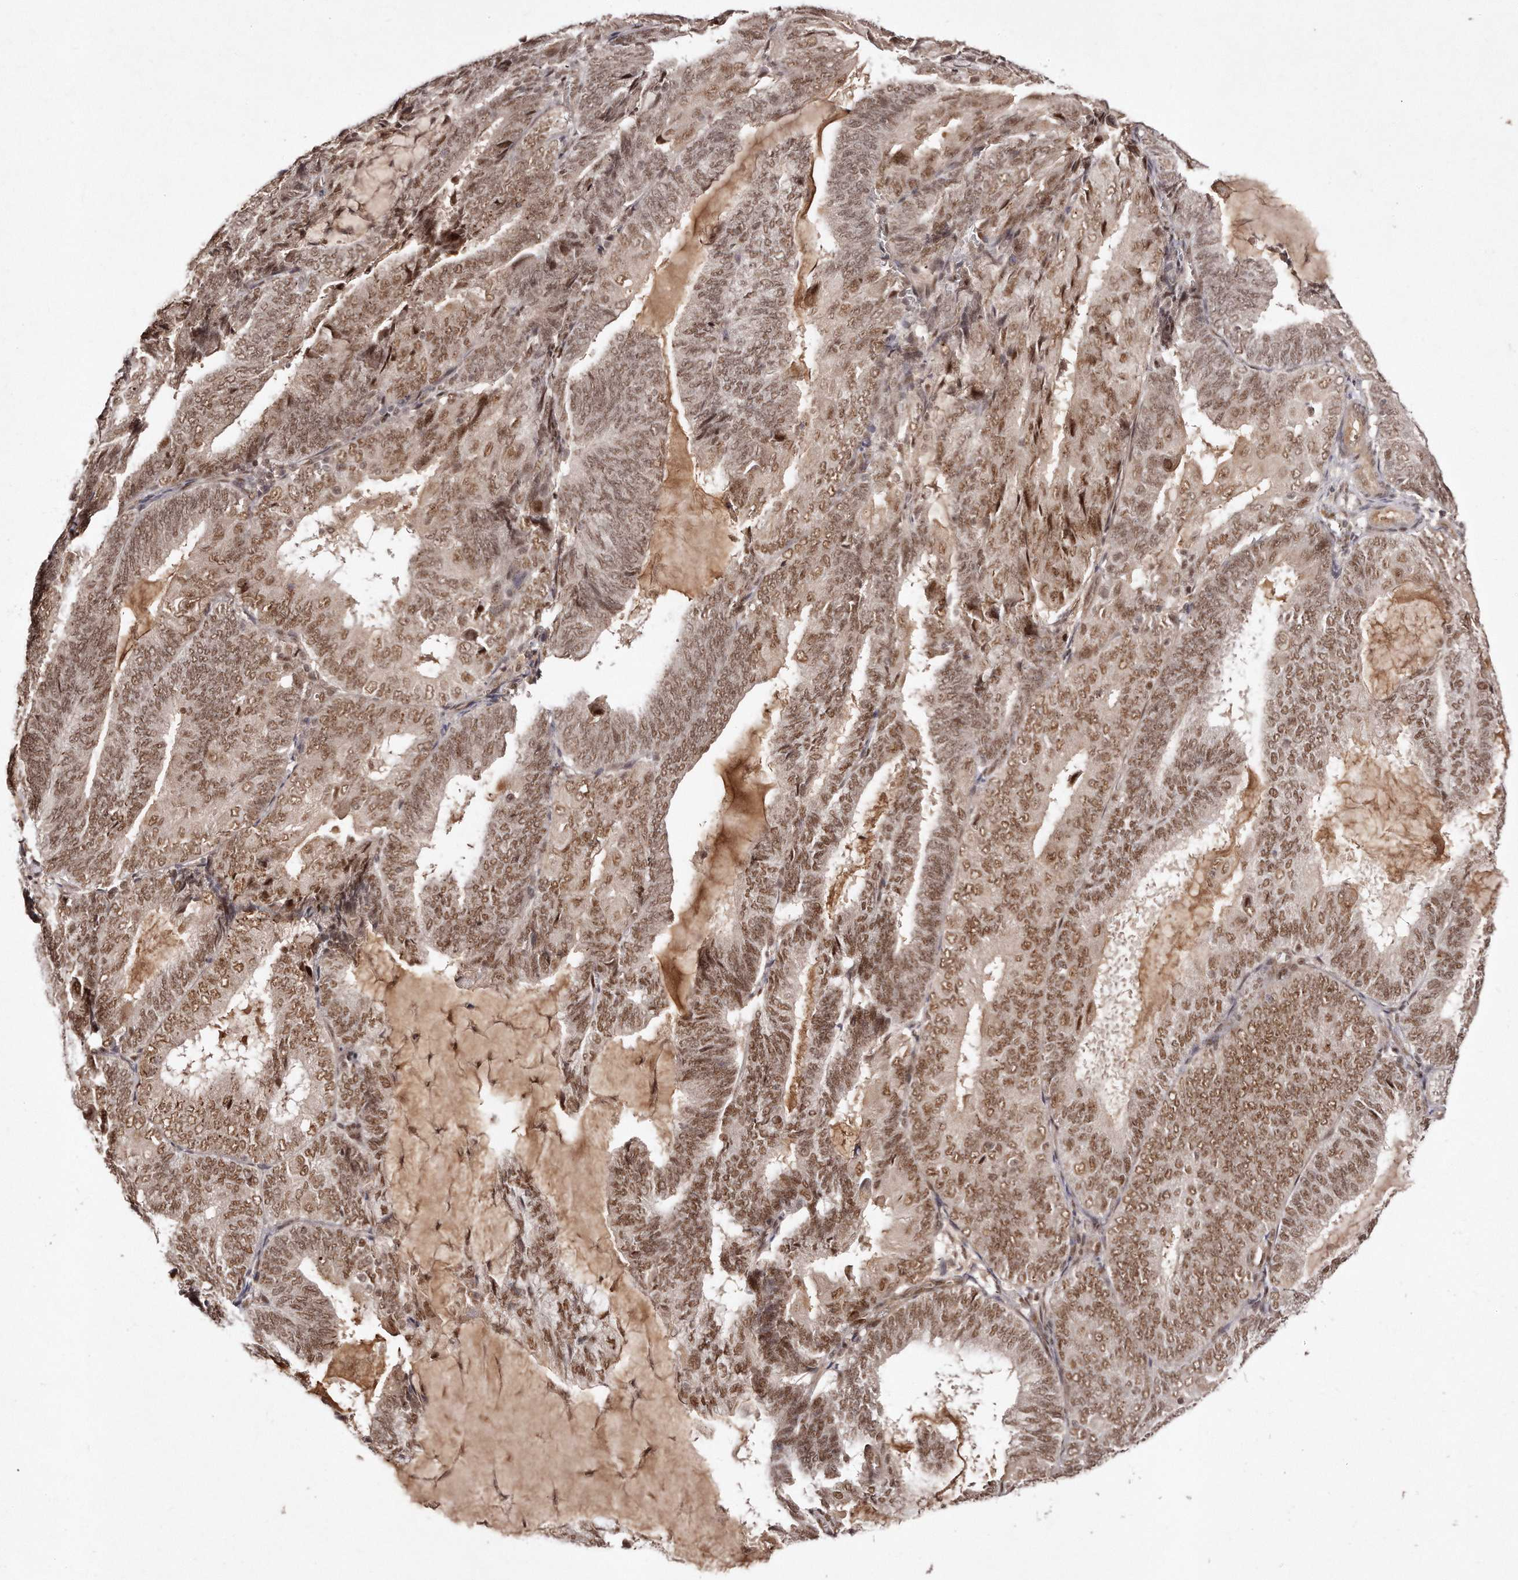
{"staining": {"intensity": "moderate", "quantity": ">75%", "location": "nuclear"}, "tissue": "endometrial cancer", "cell_type": "Tumor cells", "image_type": "cancer", "snomed": [{"axis": "morphology", "description": "Adenocarcinoma, NOS"}, {"axis": "topography", "description": "Endometrium"}], "caption": "Tumor cells demonstrate moderate nuclear expression in approximately >75% of cells in endometrial adenocarcinoma.", "gene": "SOX4", "patient": {"sex": "female", "age": 81}}